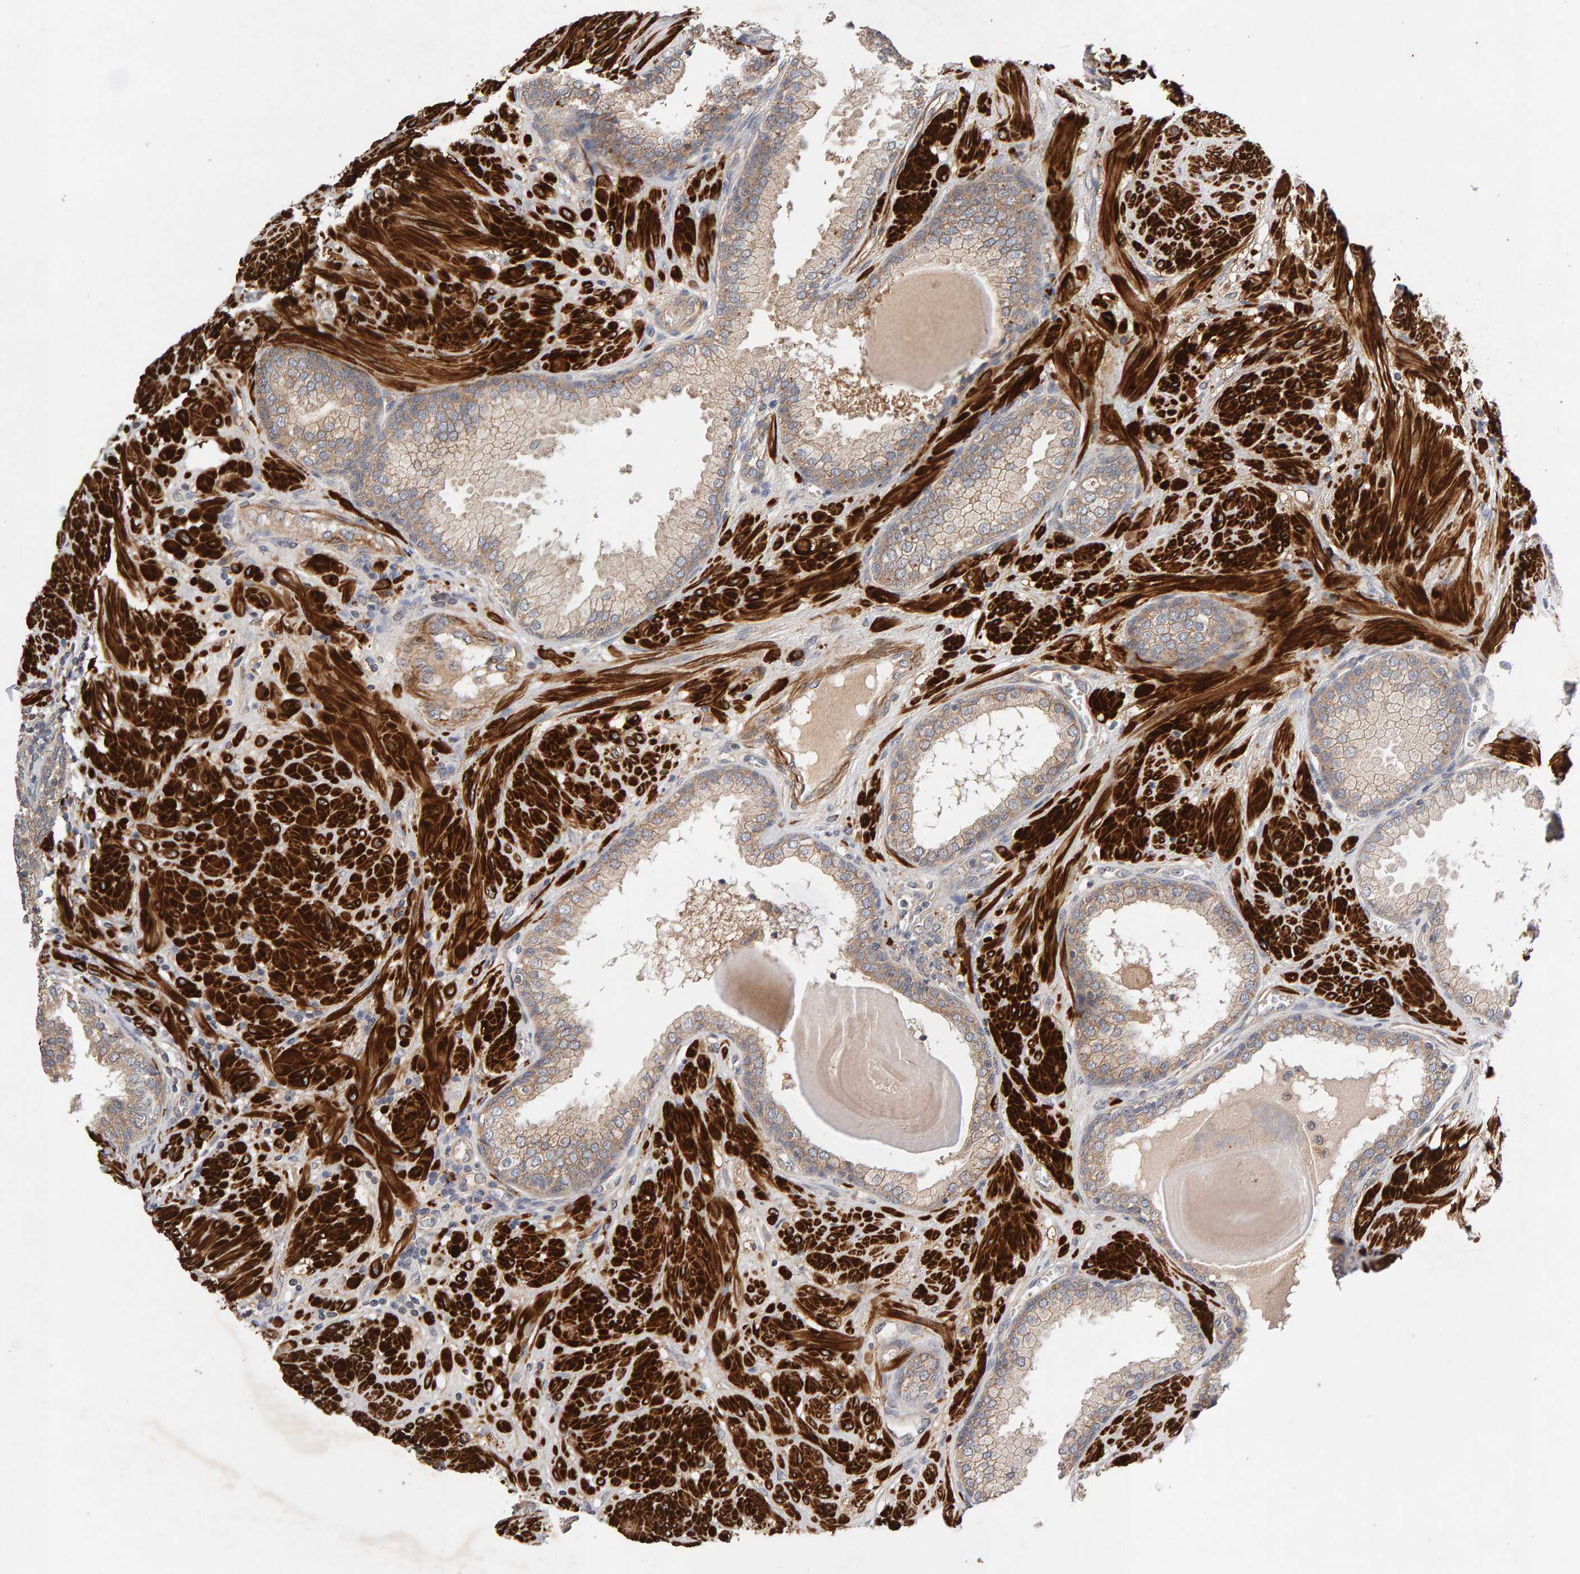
{"staining": {"intensity": "weak", "quantity": ">75%", "location": "cytoplasmic/membranous"}, "tissue": "prostate", "cell_type": "Glandular cells", "image_type": "normal", "snomed": [{"axis": "morphology", "description": "Normal tissue, NOS"}, {"axis": "topography", "description": "Prostate"}], "caption": "Protein staining shows weak cytoplasmic/membranous expression in about >75% of glandular cells in normal prostate.", "gene": "RNF19A", "patient": {"sex": "male", "age": 51}}